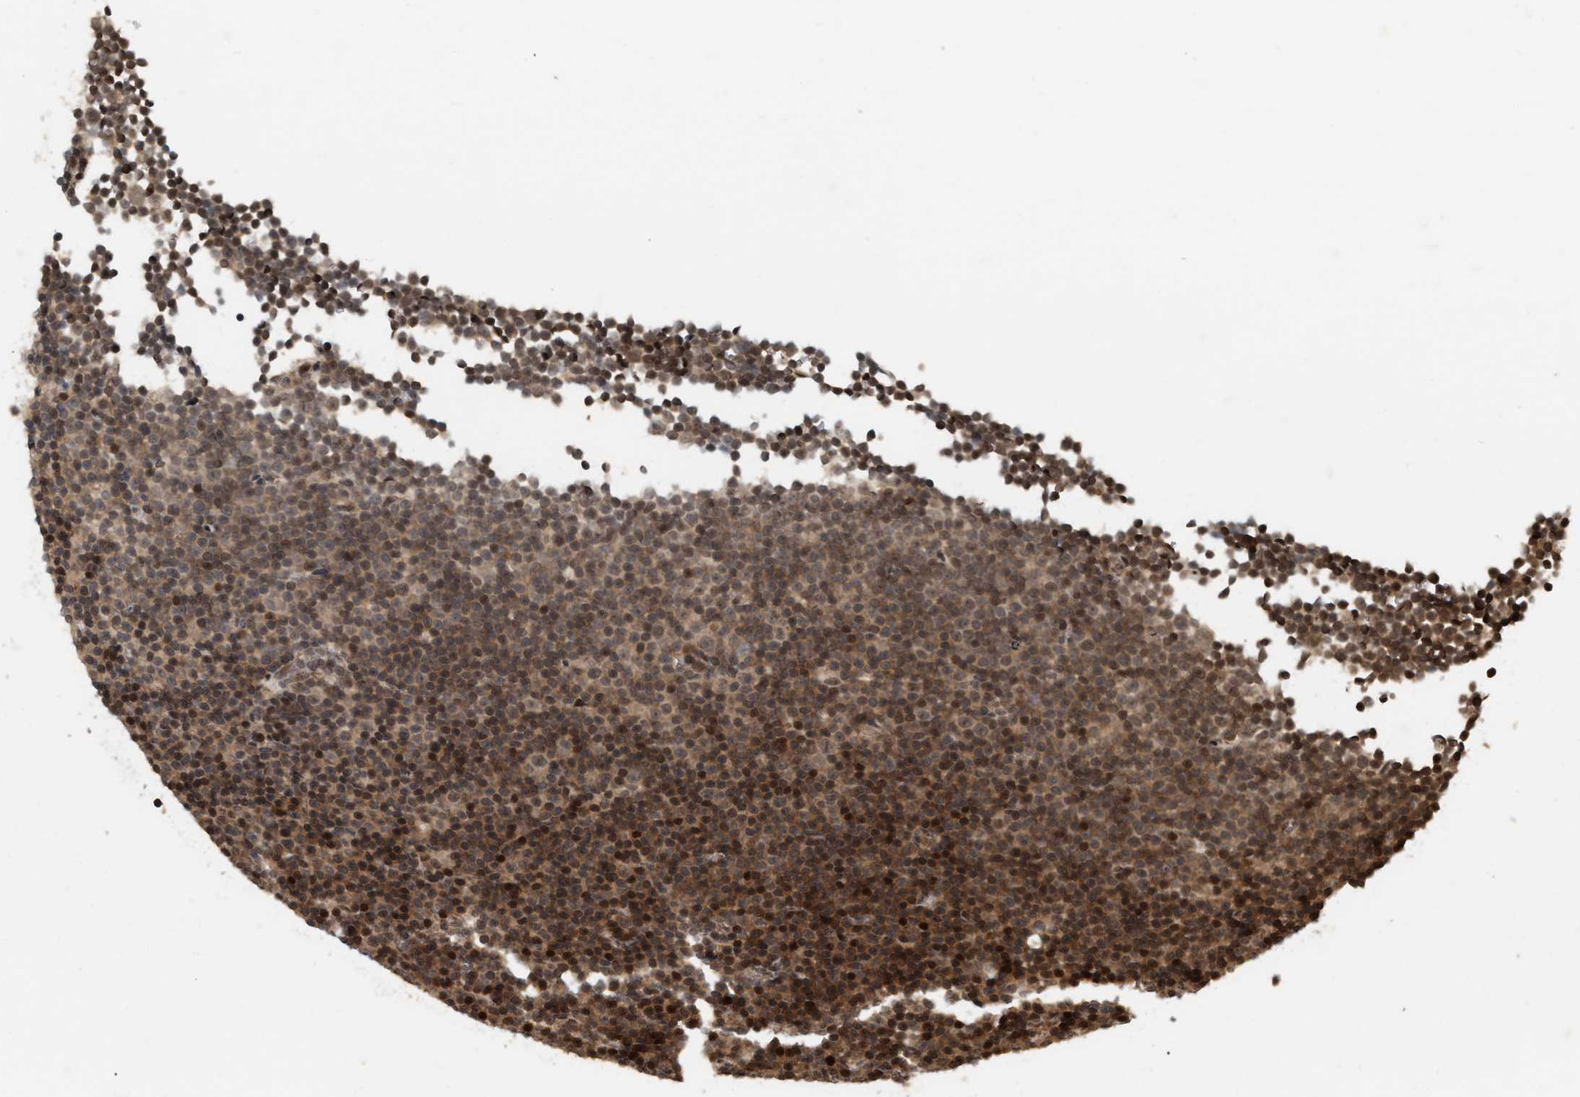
{"staining": {"intensity": "weak", "quantity": ">75%", "location": "cytoplasmic/membranous,nuclear"}, "tissue": "lymphoma", "cell_type": "Tumor cells", "image_type": "cancer", "snomed": [{"axis": "morphology", "description": "Malignant lymphoma, non-Hodgkin's type, Low grade"}, {"axis": "topography", "description": "Lymph node"}], "caption": "Protein analysis of malignant lymphoma, non-Hodgkin's type (low-grade) tissue shows weak cytoplasmic/membranous and nuclear expression in approximately >75% of tumor cells. (Stains: DAB (3,3'-diaminobenzidine) in brown, nuclei in blue, Microscopy: brightfield microscopy at high magnification).", "gene": "NFE2L2", "patient": {"sex": "female", "age": 67}}